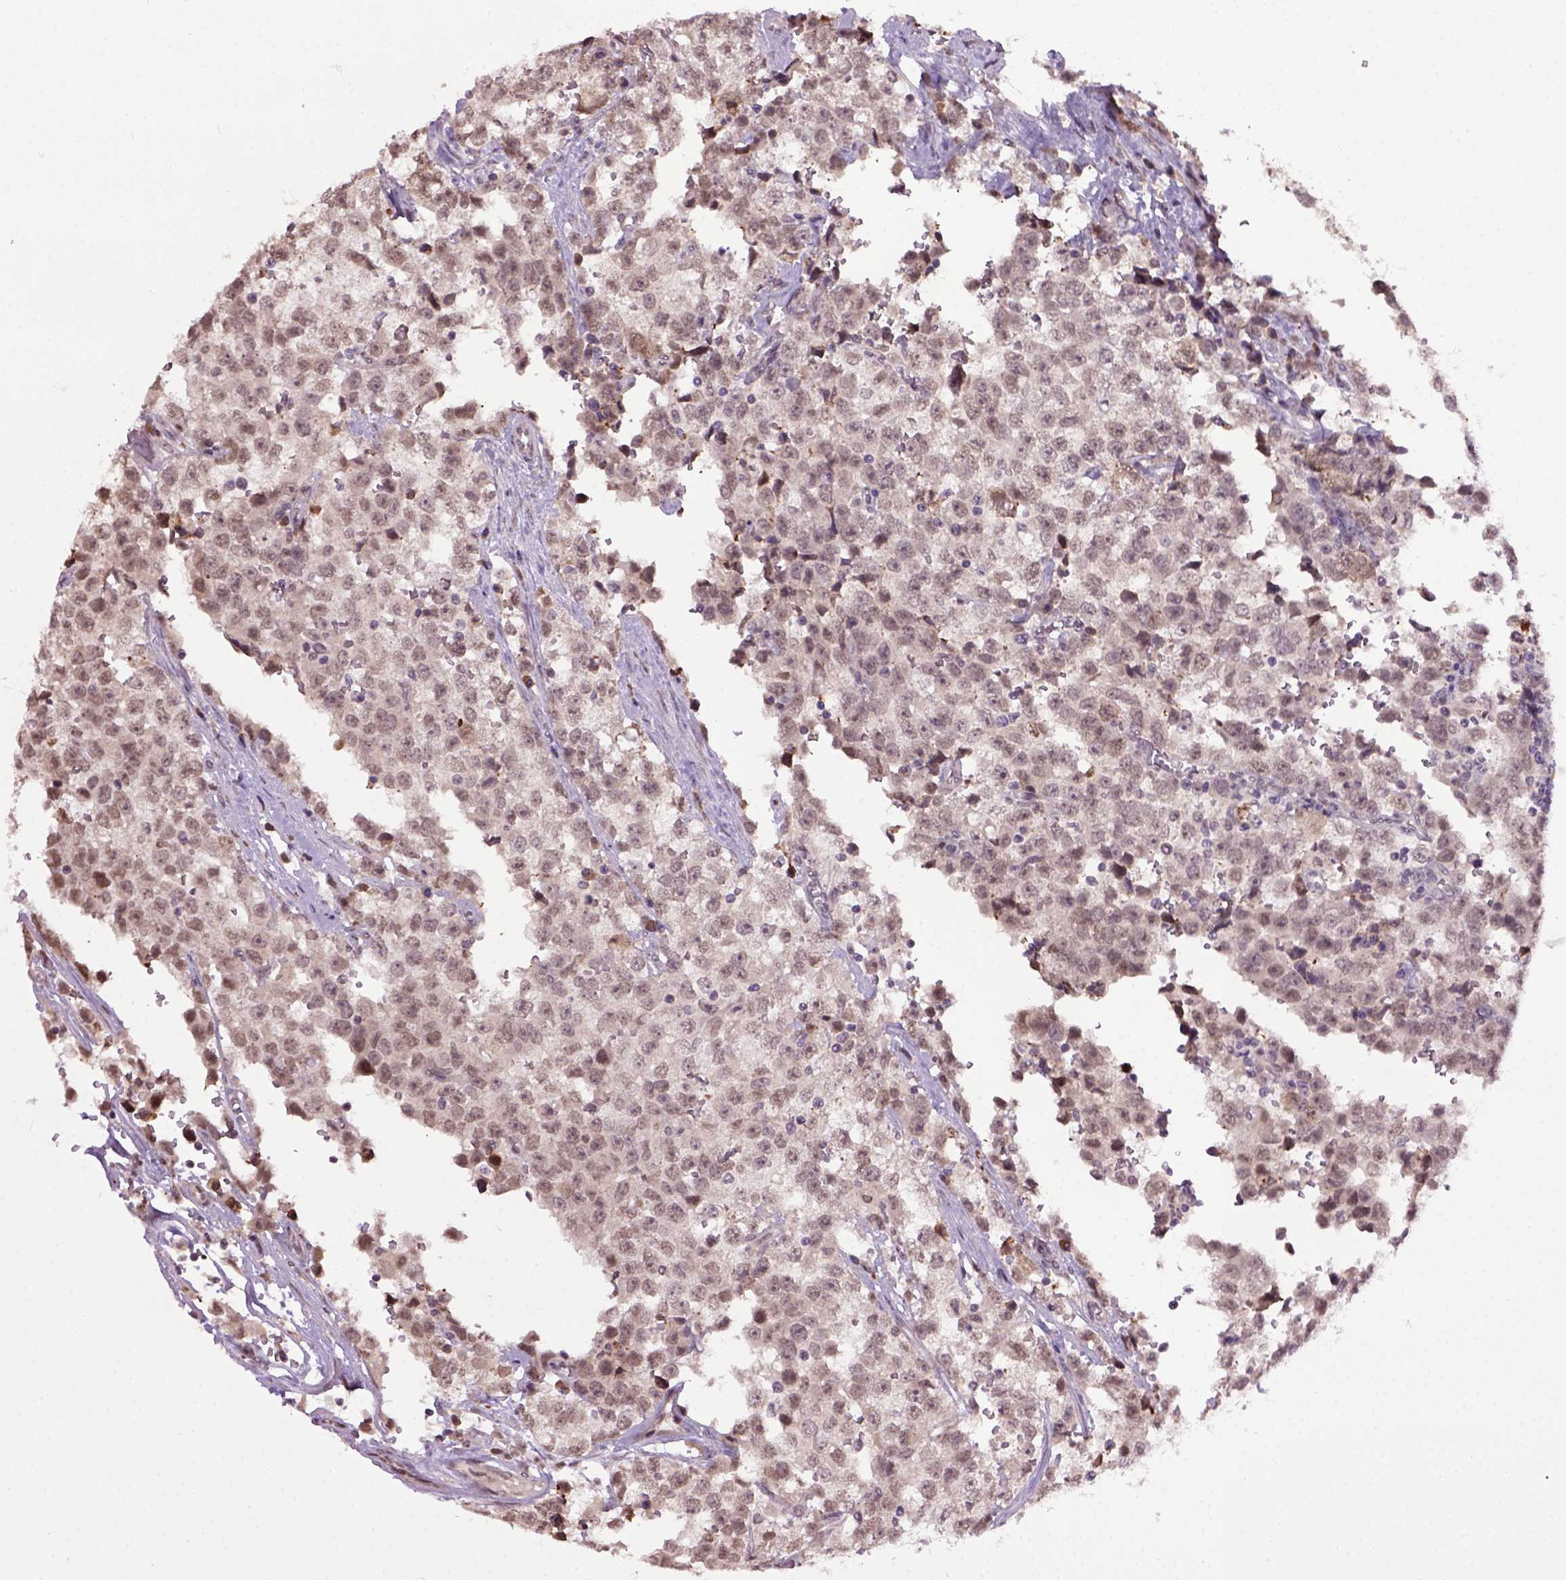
{"staining": {"intensity": "weak", "quantity": "25%-75%", "location": "nuclear"}, "tissue": "testis cancer", "cell_type": "Tumor cells", "image_type": "cancer", "snomed": [{"axis": "morphology", "description": "Seminoma, NOS"}, {"axis": "topography", "description": "Testis"}], "caption": "This photomicrograph shows immunohistochemistry (IHC) staining of testis cancer (seminoma), with low weak nuclear expression in about 25%-75% of tumor cells.", "gene": "RAB43", "patient": {"sex": "male", "age": 34}}